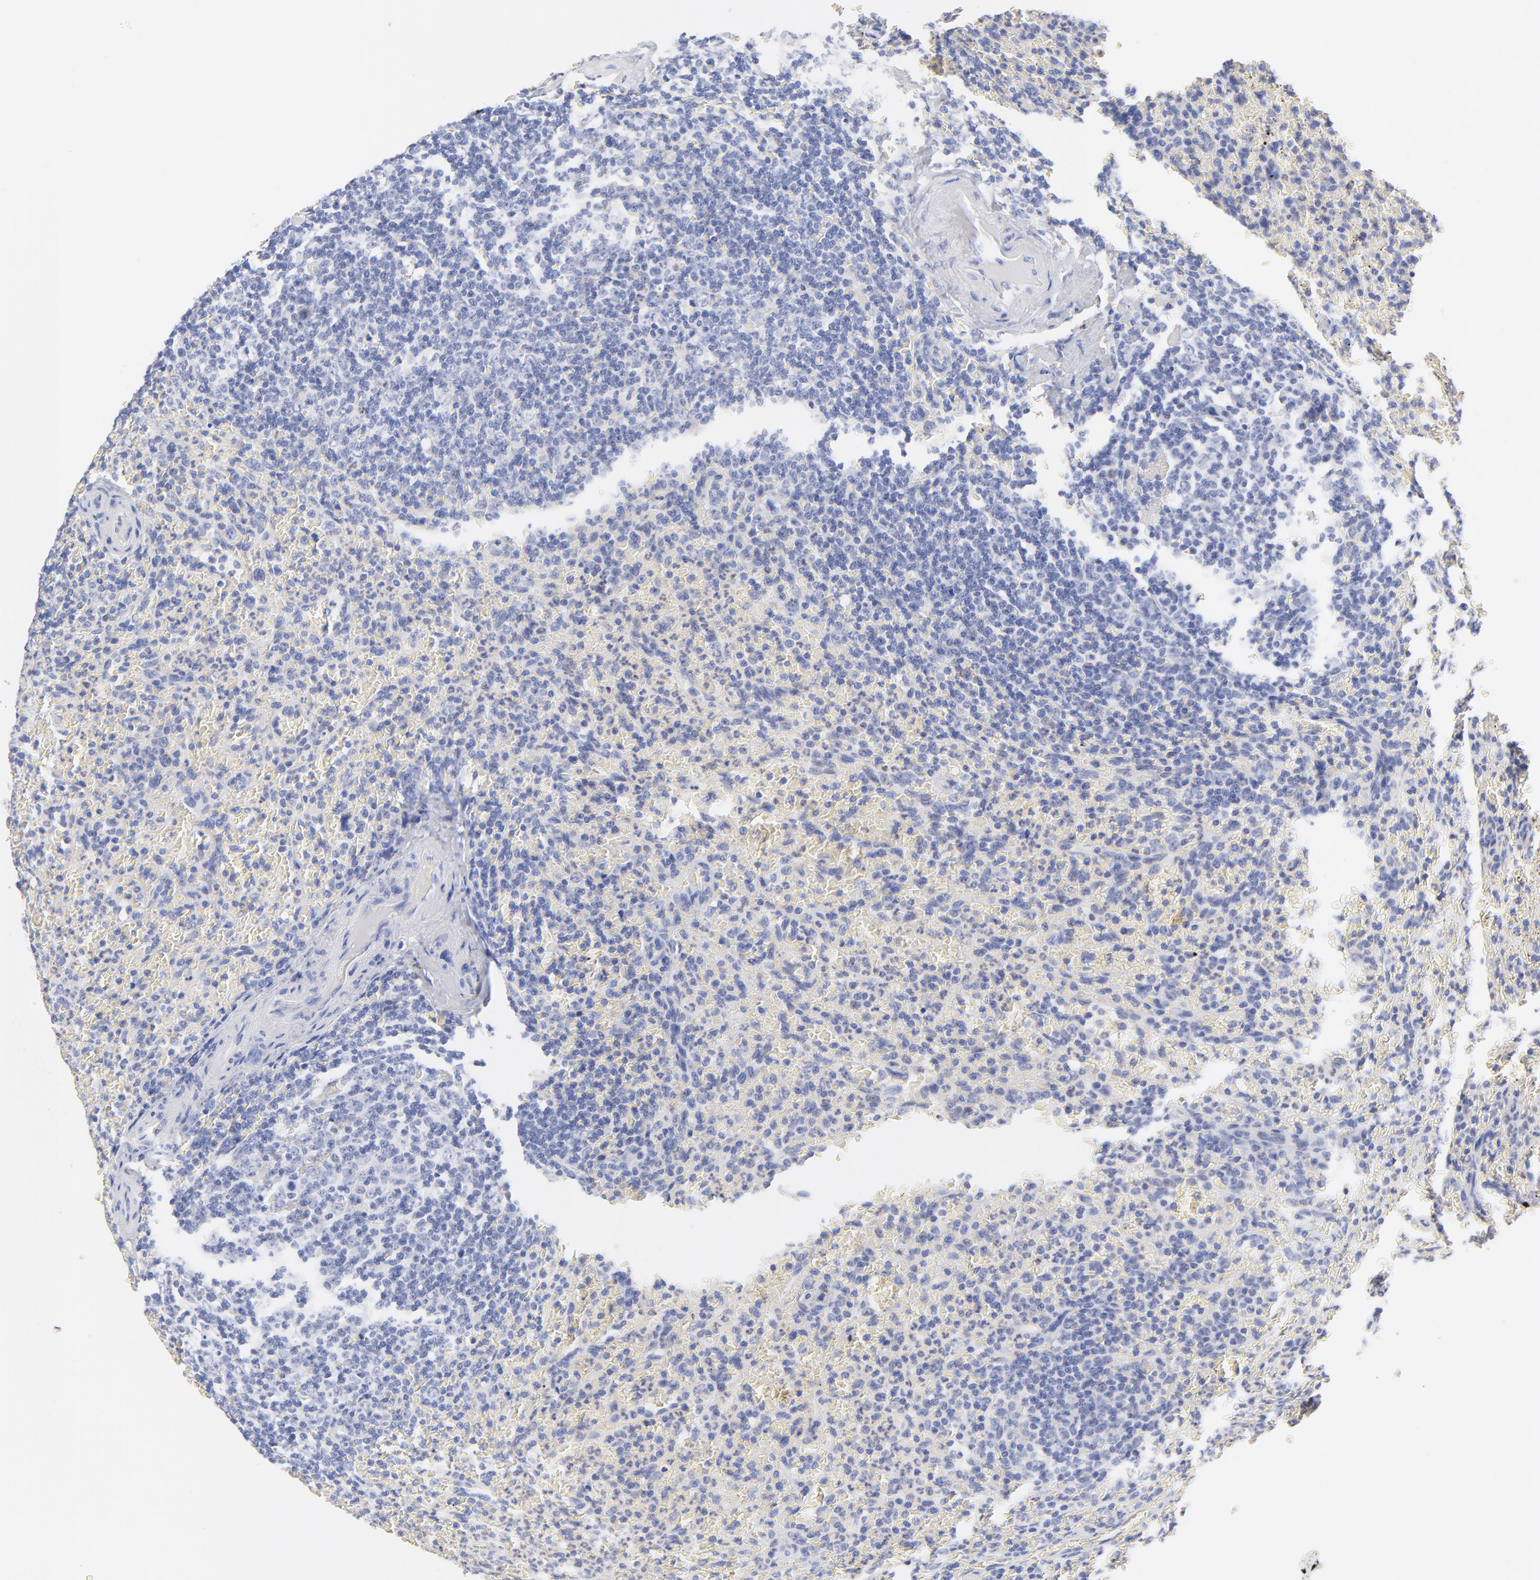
{"staining": {"intensity": "negative", "quantity": "none", "location": "none"}, "tissue": "lymphoma", "cell_type": "Tumor cells", "image_type": "cancer", "snomed": [{"axis": "morphology", "description": "Malignant lymphoma, non-Hodgkin's type, Low grade"}, {"axis": "topography", "description": "Spleen"}], "caption": "This is an immunohistochemistry histopathology image of lymphoma. There is no positivity in tumor cells.", "gene": "FBXO10", "patient": {"sex": "female", "age": 64}}